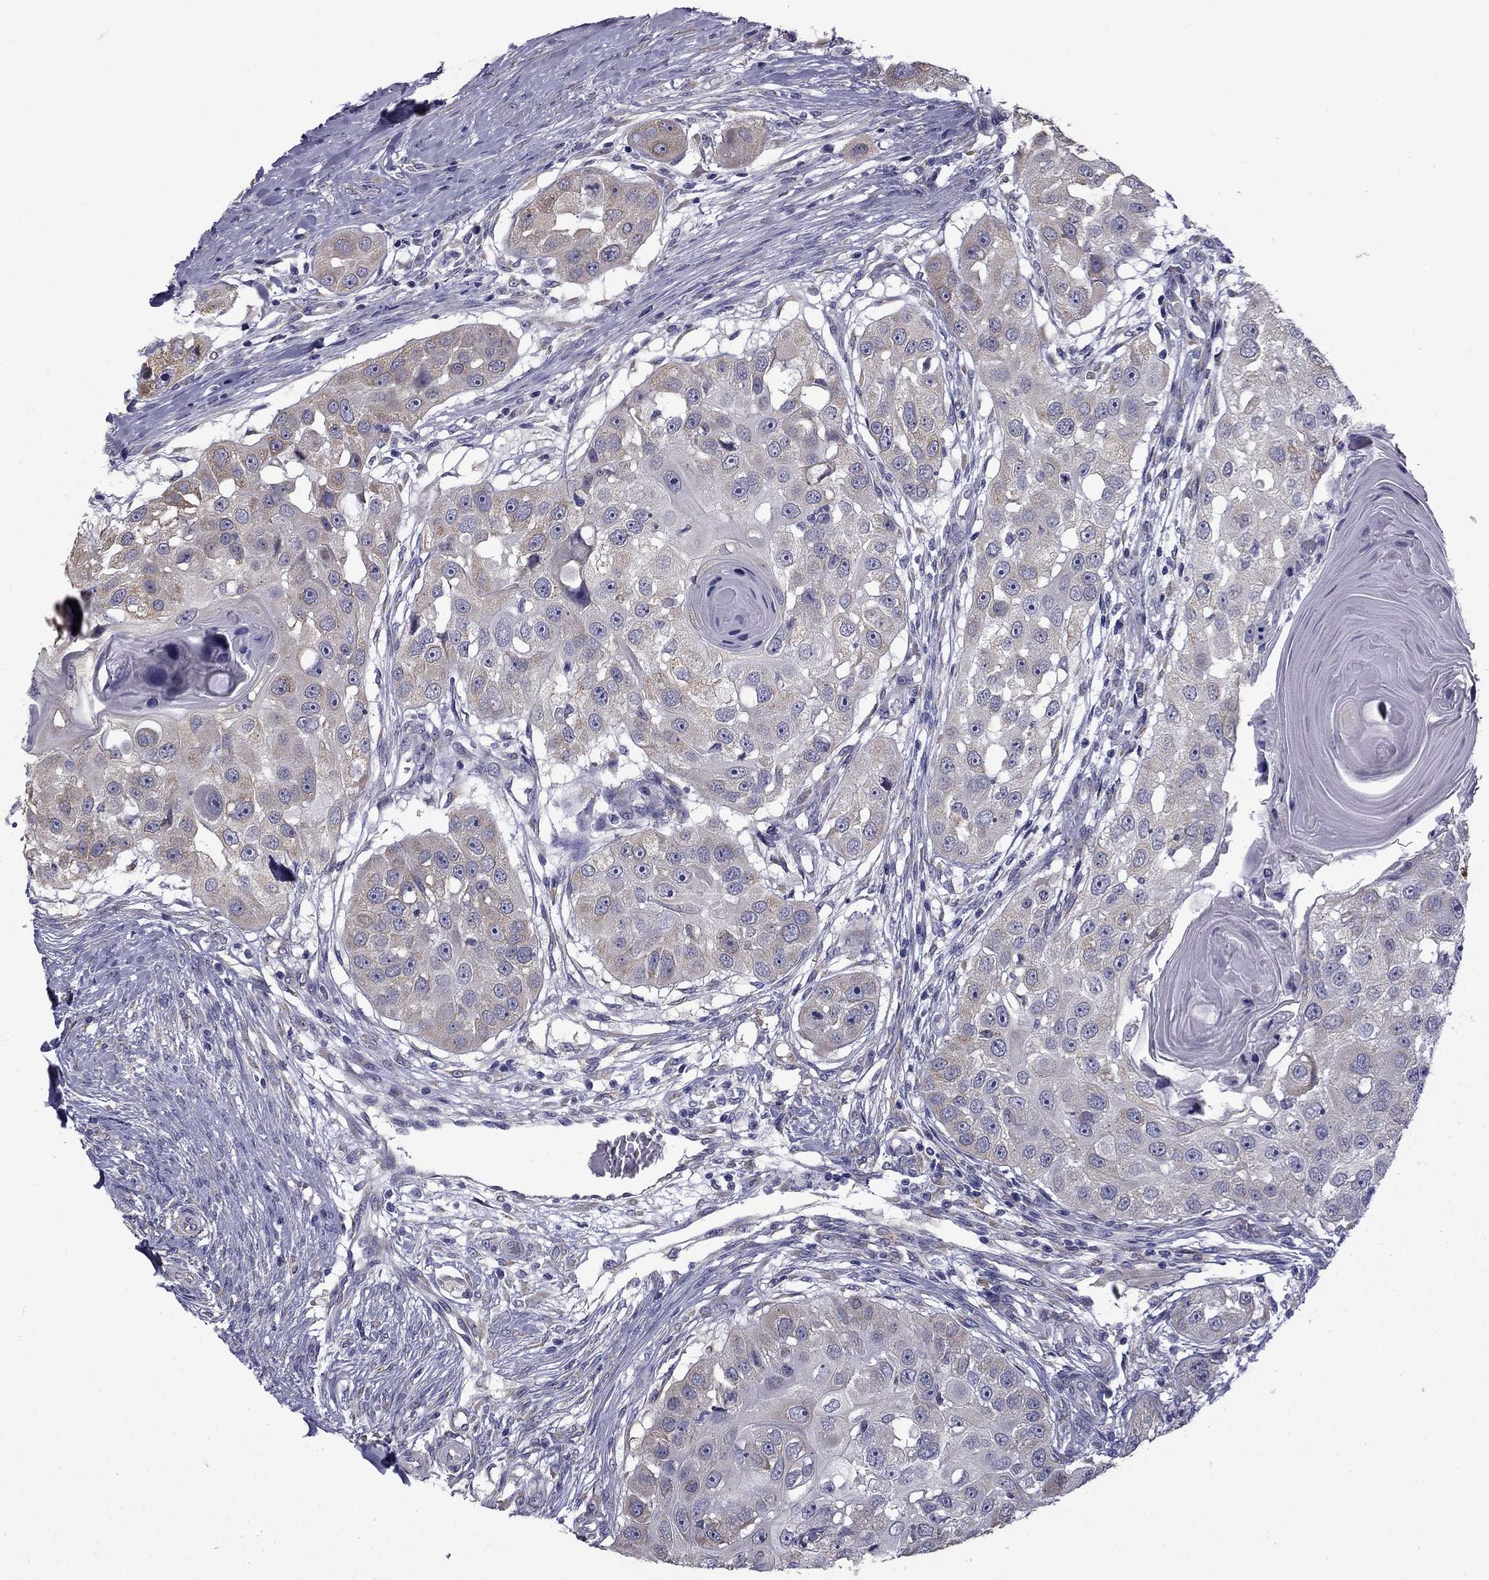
{"staining": {"intensity": "weak", "quantity": ">75%", "location": "cytoplasmic/membranous"}, "tissue": "head and neck cancer", "cell_type": "Tumor cells", "image_type": "cancer", "snomed": [{"axis": "morphology", "description": "Squamous cell carcinoma, NOS"}, {"axis": "topography", "description": "Head-Neck"}], "caption": "Immunohistochemistry (IHC) image of neoplastic tissue: human head and neck cancer stained using immunohistochemistry (IHC) shows low levels of weak protein expression localized specifically in the cytoplasmic/membranous of tumor cells, appearing as a cytoplasmic/membranous brown color.", "gene": "CCDC40", "patient": {"sex": "male", "age": 51}}